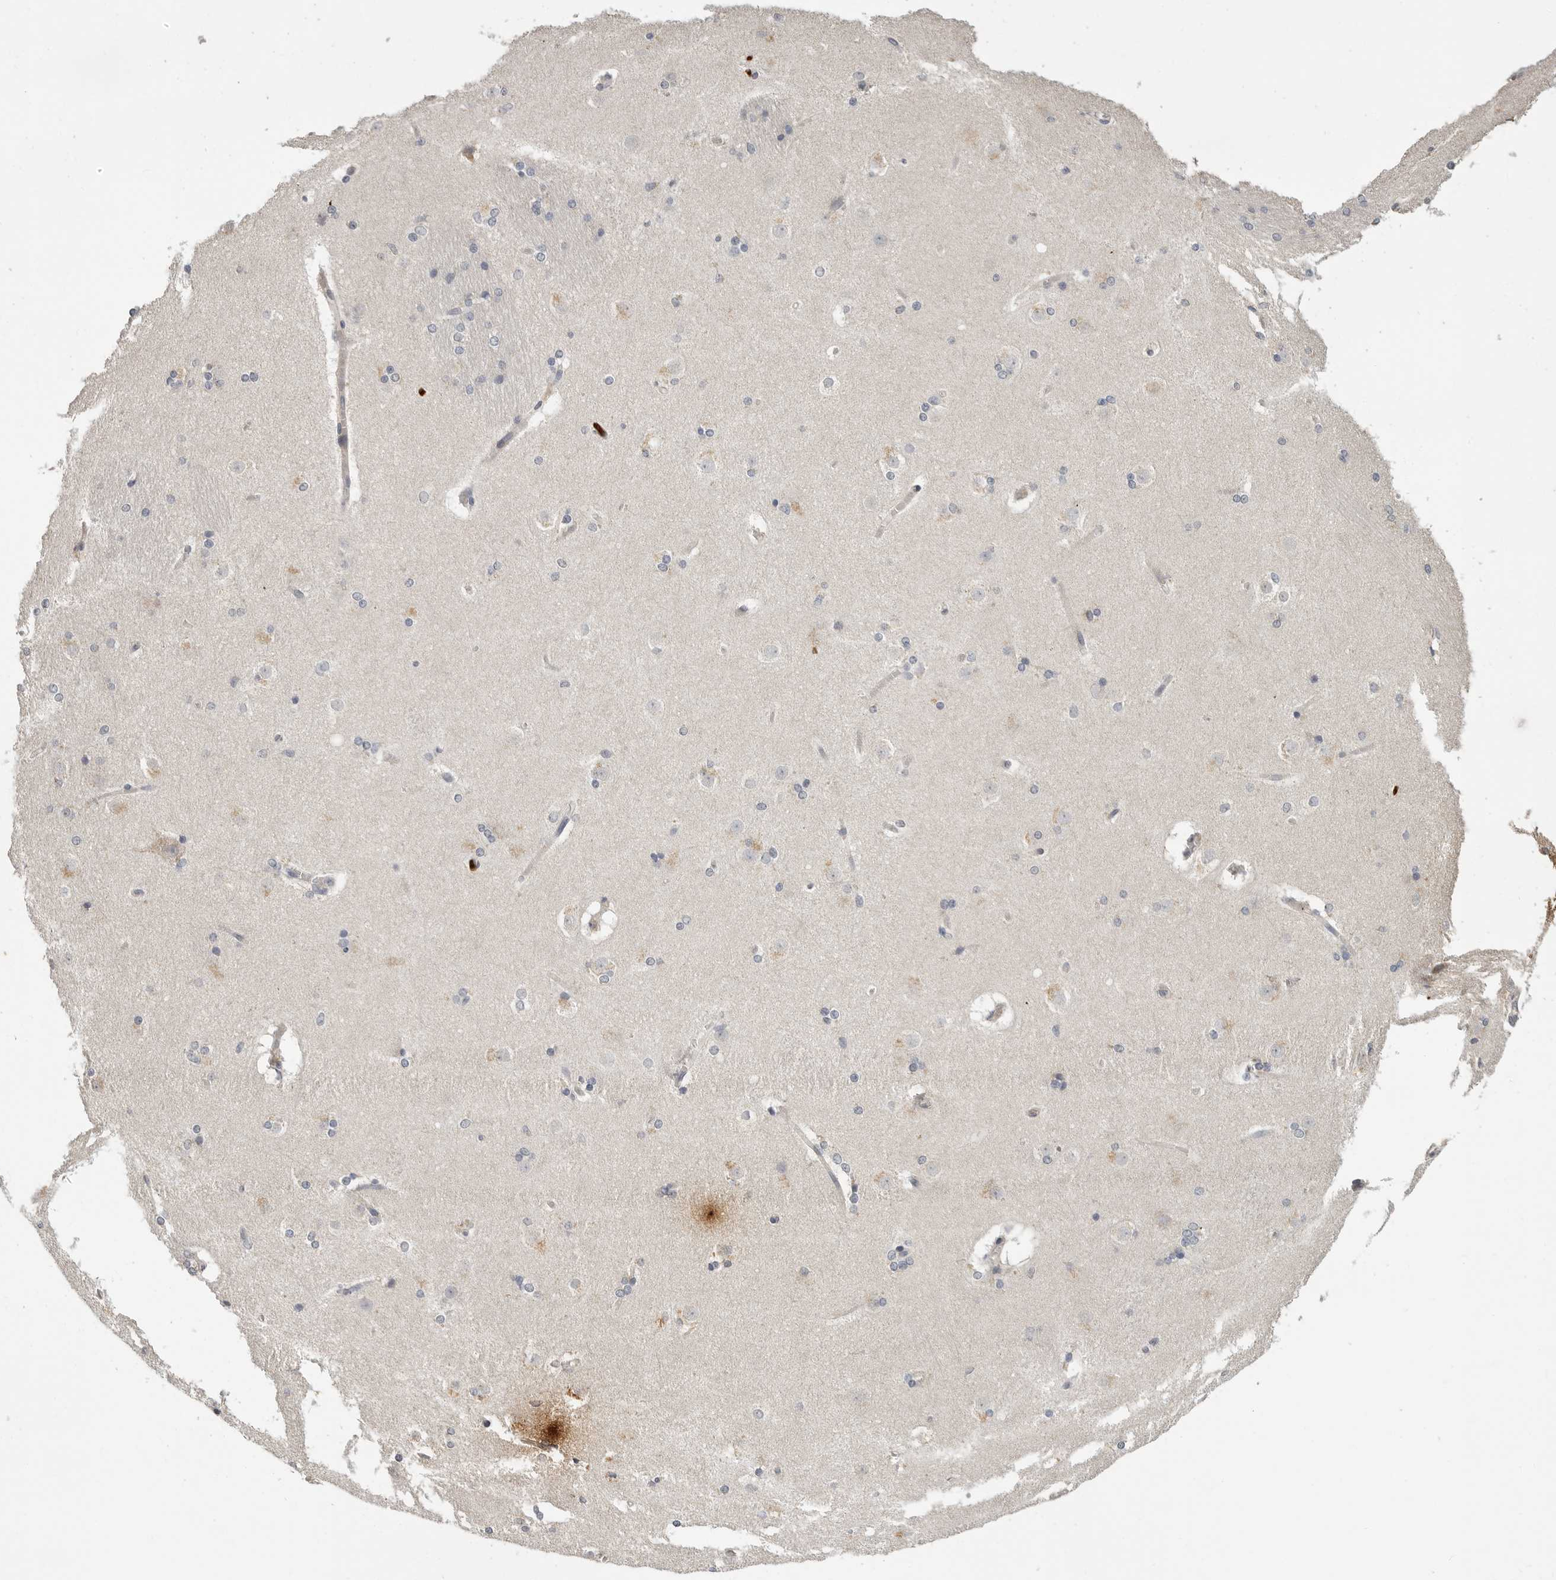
{"staining": {"intensity": "negative", "quantity": "none", "location": "none"}, "tissue": "caudate", "cell_type": "Glial cells", "image_type": "normal", "snomed": [{"axis": "morphology", "description": "Normal tissue, NOS"}, {"axis": "topography", "description": "Lateral ventricle wall"}], "caption": "The image displays no staining of glial cells in benign caudate.", "gene": "LTBR", "patient": {"sex": "female", "age": 19}}